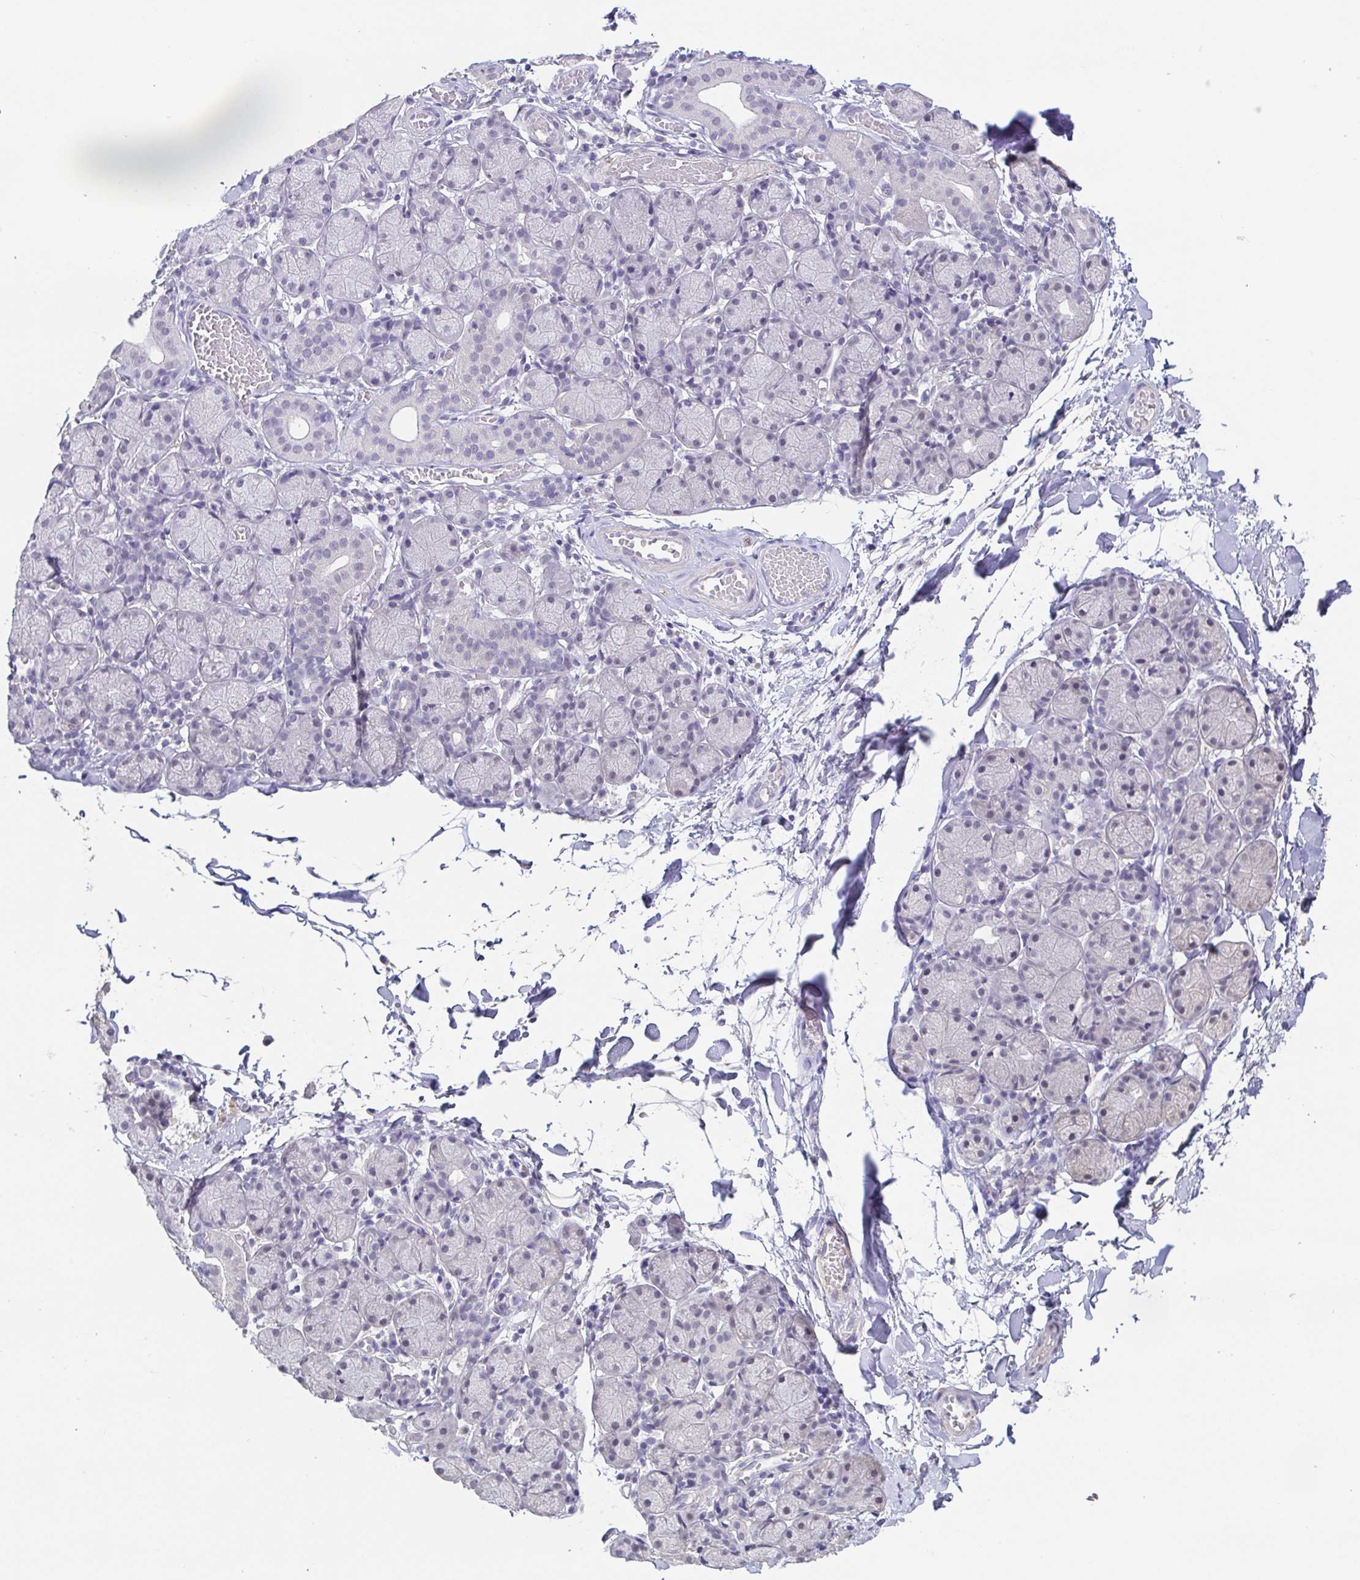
{"staining": {"intensity": "negative", "quantity": "none", "location": "none"}, "tissue": "salivary gland", "cell_type": "Glandular cells", "image_type": "normal", "snomed": [{"axis": "morphology", "description": "Normal tissue, NOS"}, {"axis": "topography", "description": "Salivary gland"}], "caption": "Micrograph shows no protein staining in glandular cells of normal salivary gland.", "gene": "NEFH", "patient": {"sex": "female", "age": 24}}